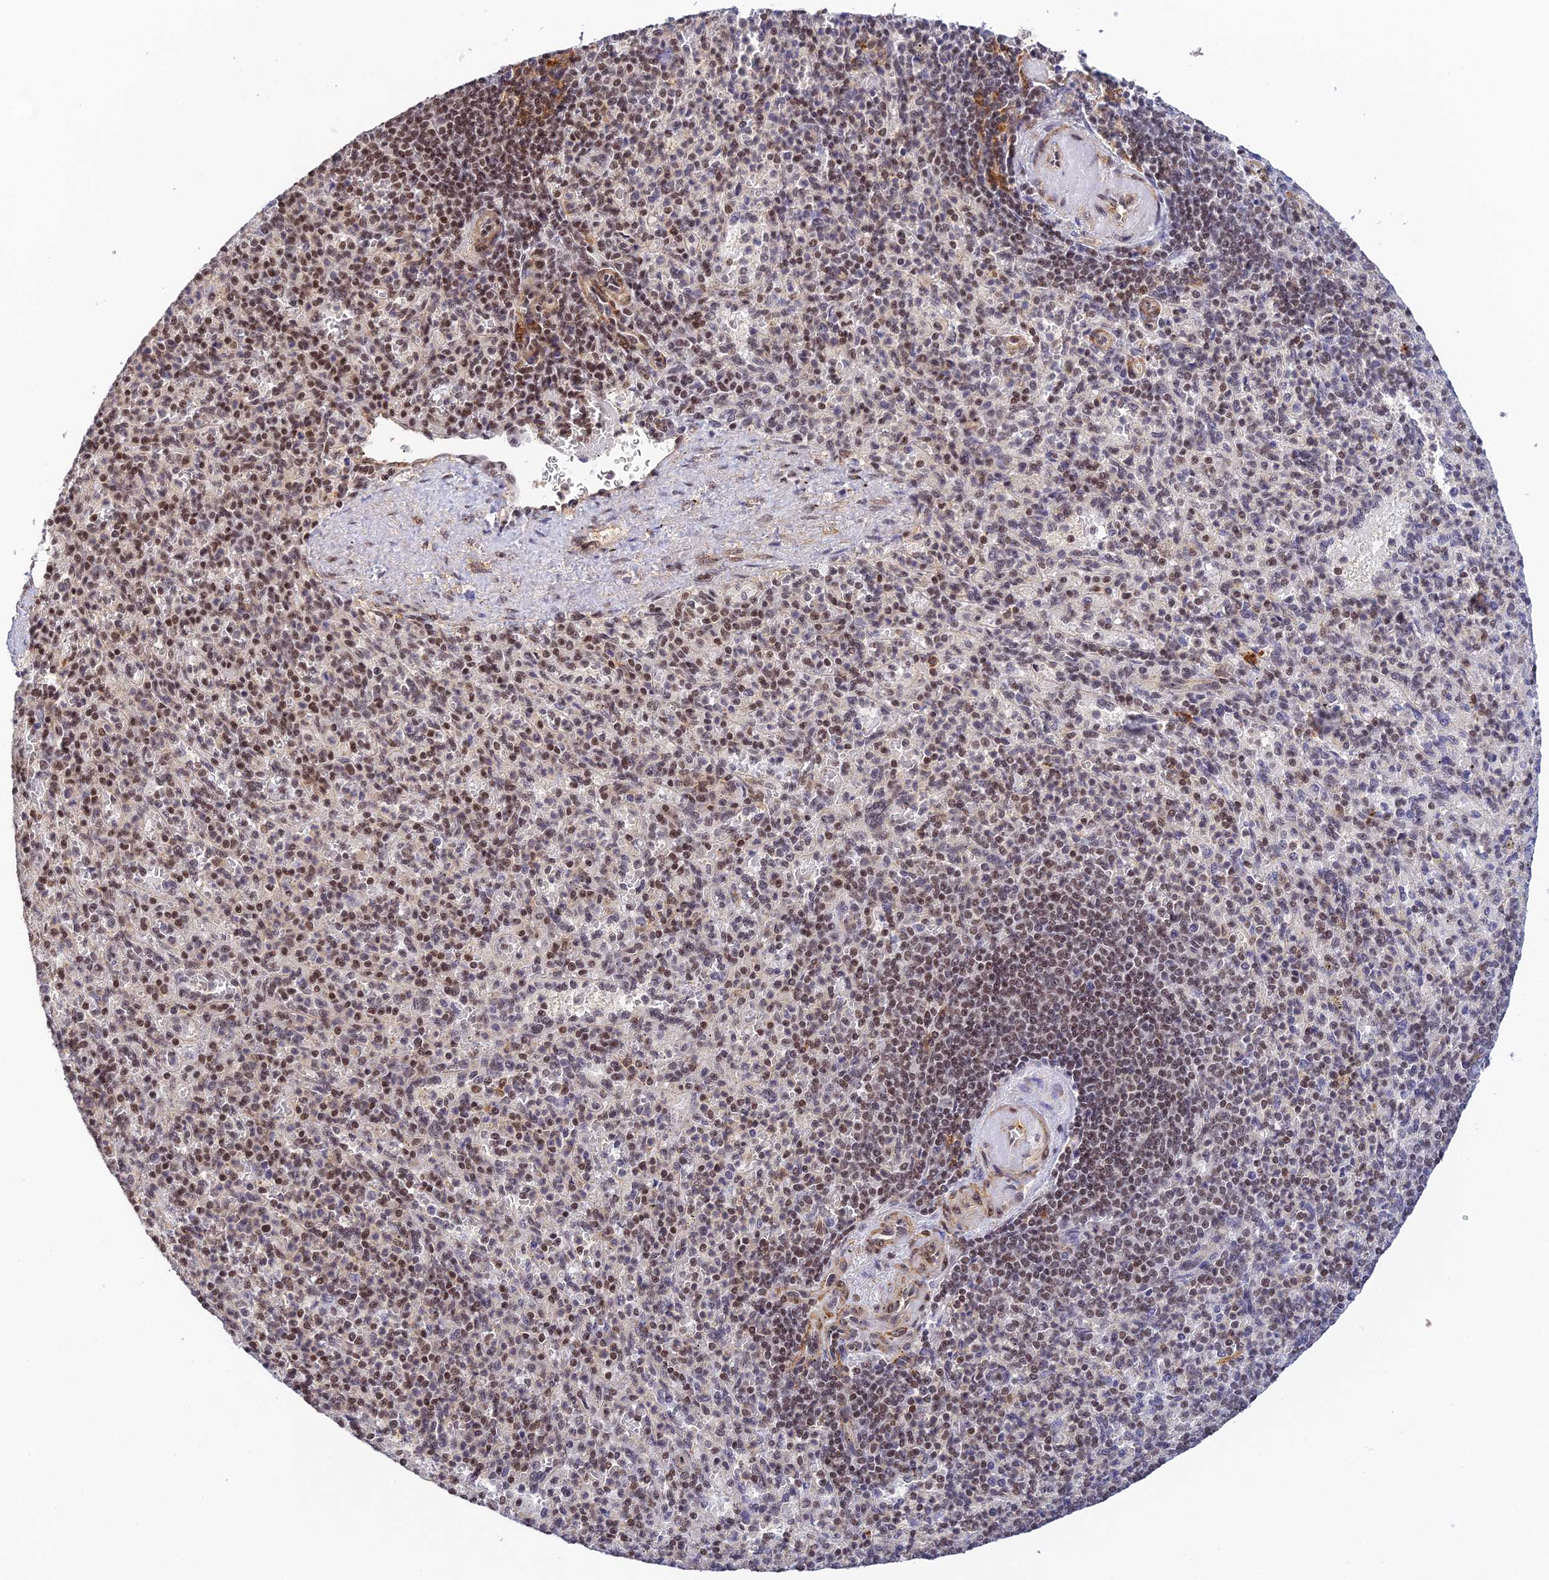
{"staining": {"intensity": "strong", "quantity": ">75%", "location": "nuclear"}, "tissue": "spleen", "cell_type": "Cells in red pulp", "image_type": "normal", "snomed": [{"axis": "morphology", "description": "Normal tissue, NOS"}, {"axis": "topography", "description": "Spleen"}], "caption": "The photomicrograph reveals immunohistochemical staining of unremarkable spleen. There is strong nuclear expression is identified in about >75% of cells in red pulp.", "gene": "THAP11", "patient": {"sex": "female", "age": 74}}